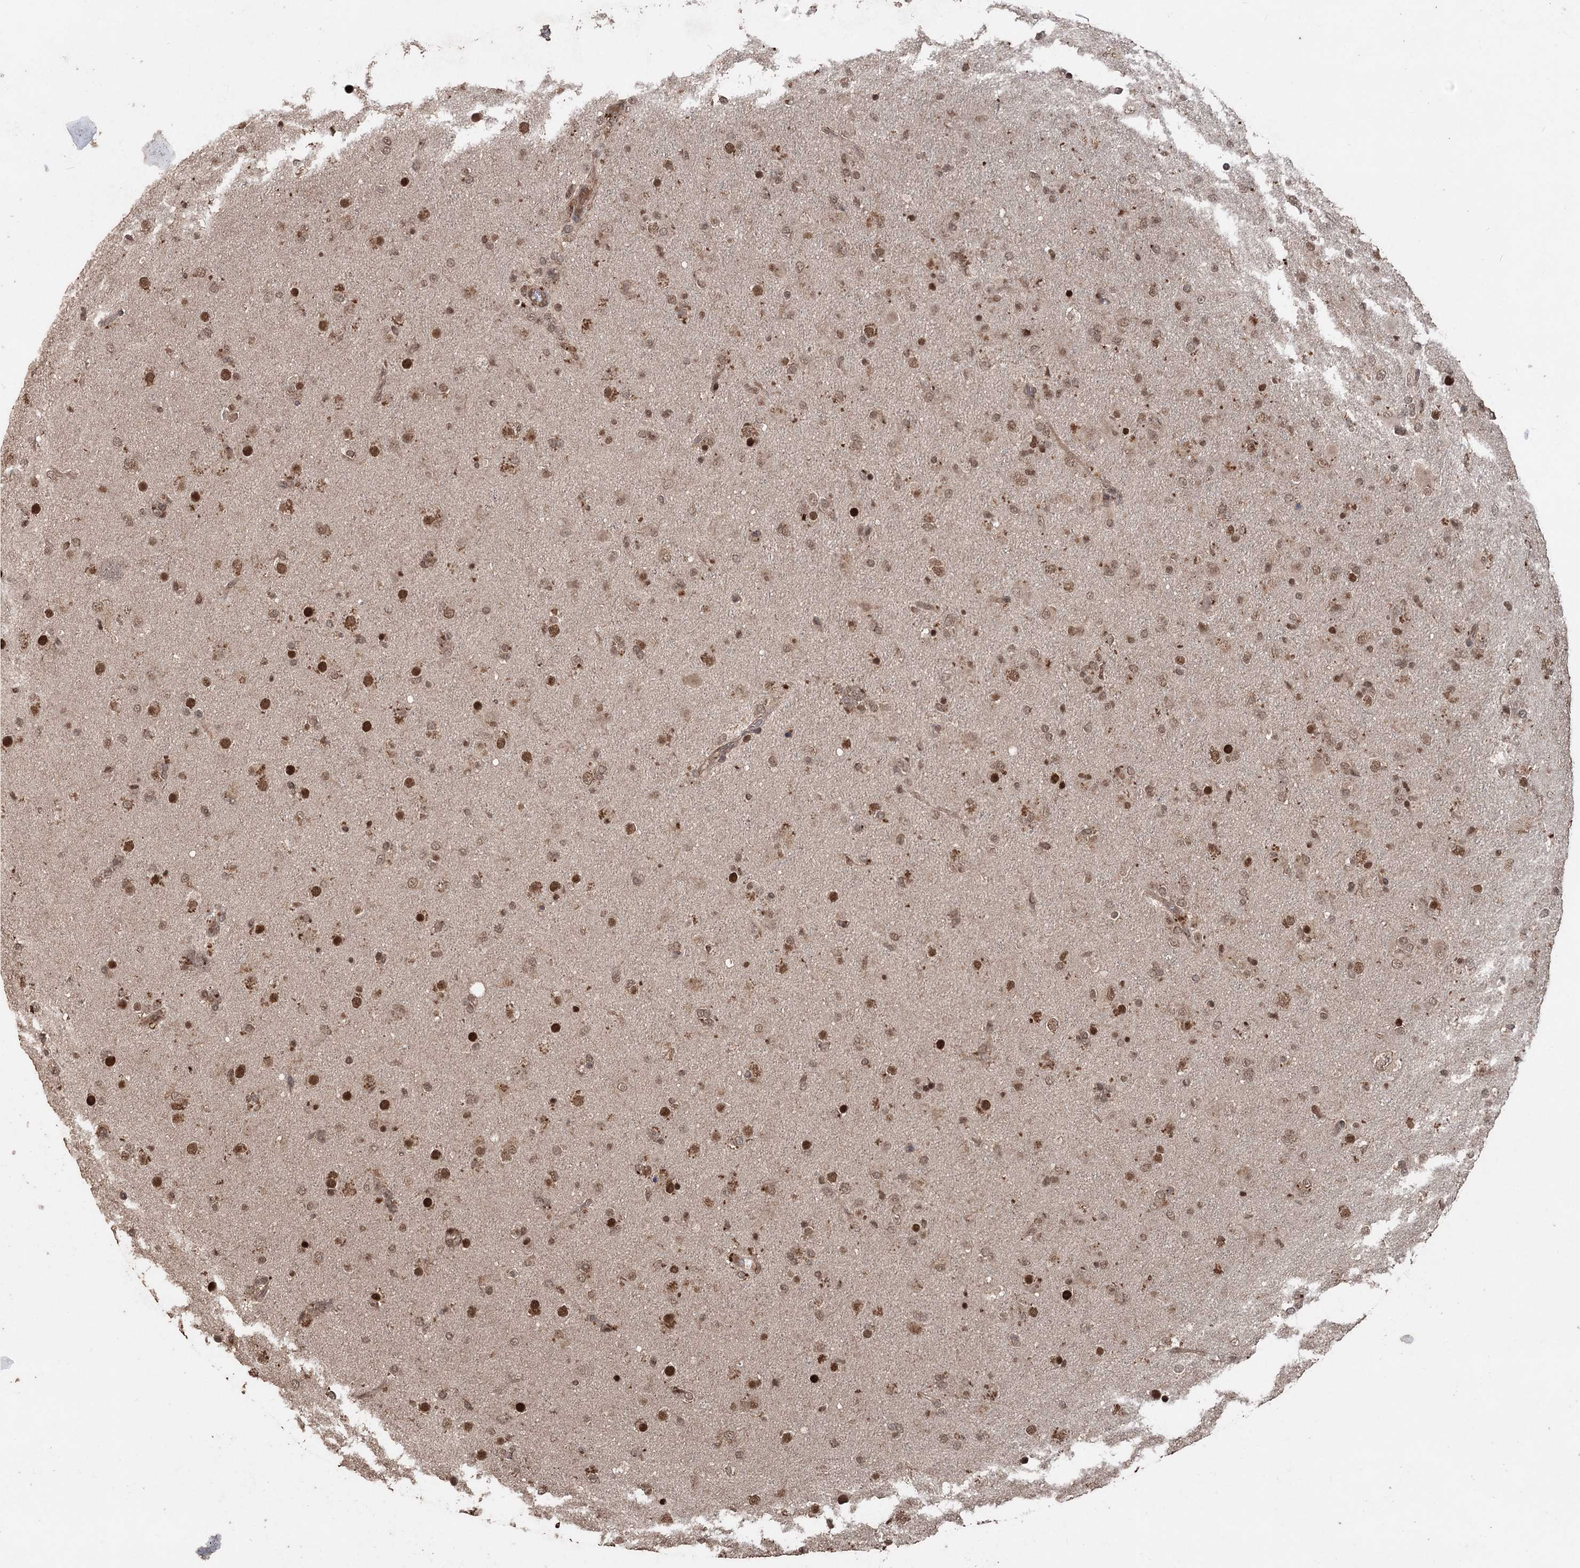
{"staining": {"intensity": "moderate", "quantity": "25%-75%", "location": "nuclear"}, "tissue": "glioma", "cell_type": "Tumor cells", "image_type": "cancer", "snomed": [{"axis": "morphology", "description": "Glioma, malignant, Low grade"}, {"axis": "topography", "description": "Brain"}], "caption": "Protein expression analysis of human glioma reveals moderate nuclear expression in about 25%-75% of tumor cells. (DAB IHC with brightfield microscopy, high magnification).", "gene": "FBXO7", "patient": {"sex": "male", "age": 65}}